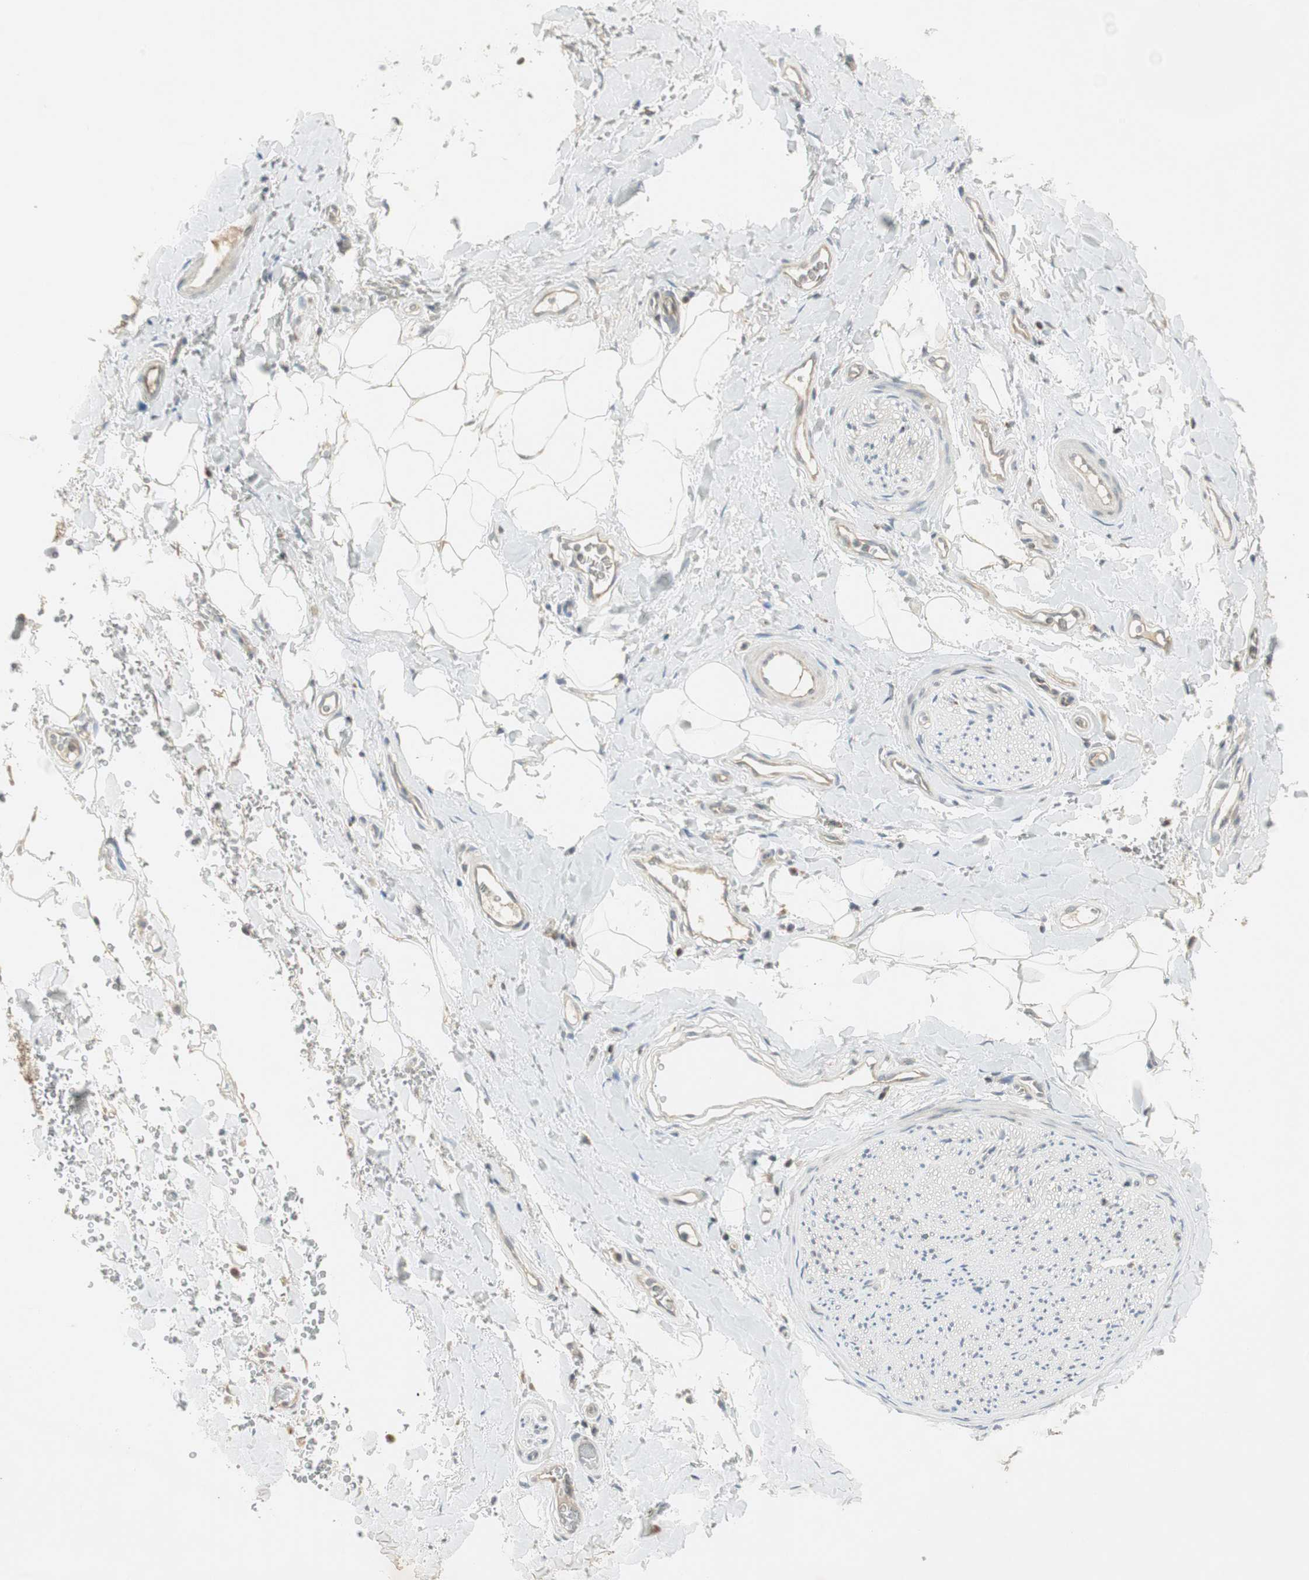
{"staining": {"intensity": "weak", "quantity": "<25%", "location": "cytoplasmic/membranous"}, "tissue": "adipose tissue", "cell_type": "Adipocytes", "image_type": "normal", "snomed": [{"axis": "morphology", "description": "Normal tissue, NOS"}, {"axis": "morphology", "description": "Carcinoma, NOS"}, {"axis": "topography", "description": "Pancreas"}, {"axis": "topography", "description": "Peripheral nerve tissue"}], "caption": "This photomicrograph is of benign adipose tissue stained with immunohistochemistry (IHC) to label a protein in brown with the nuclei are counter-stained blue. There is no positivity in adipocytes.", "gene": "USP2", "patient": {"sex": "female", "age": 29}}